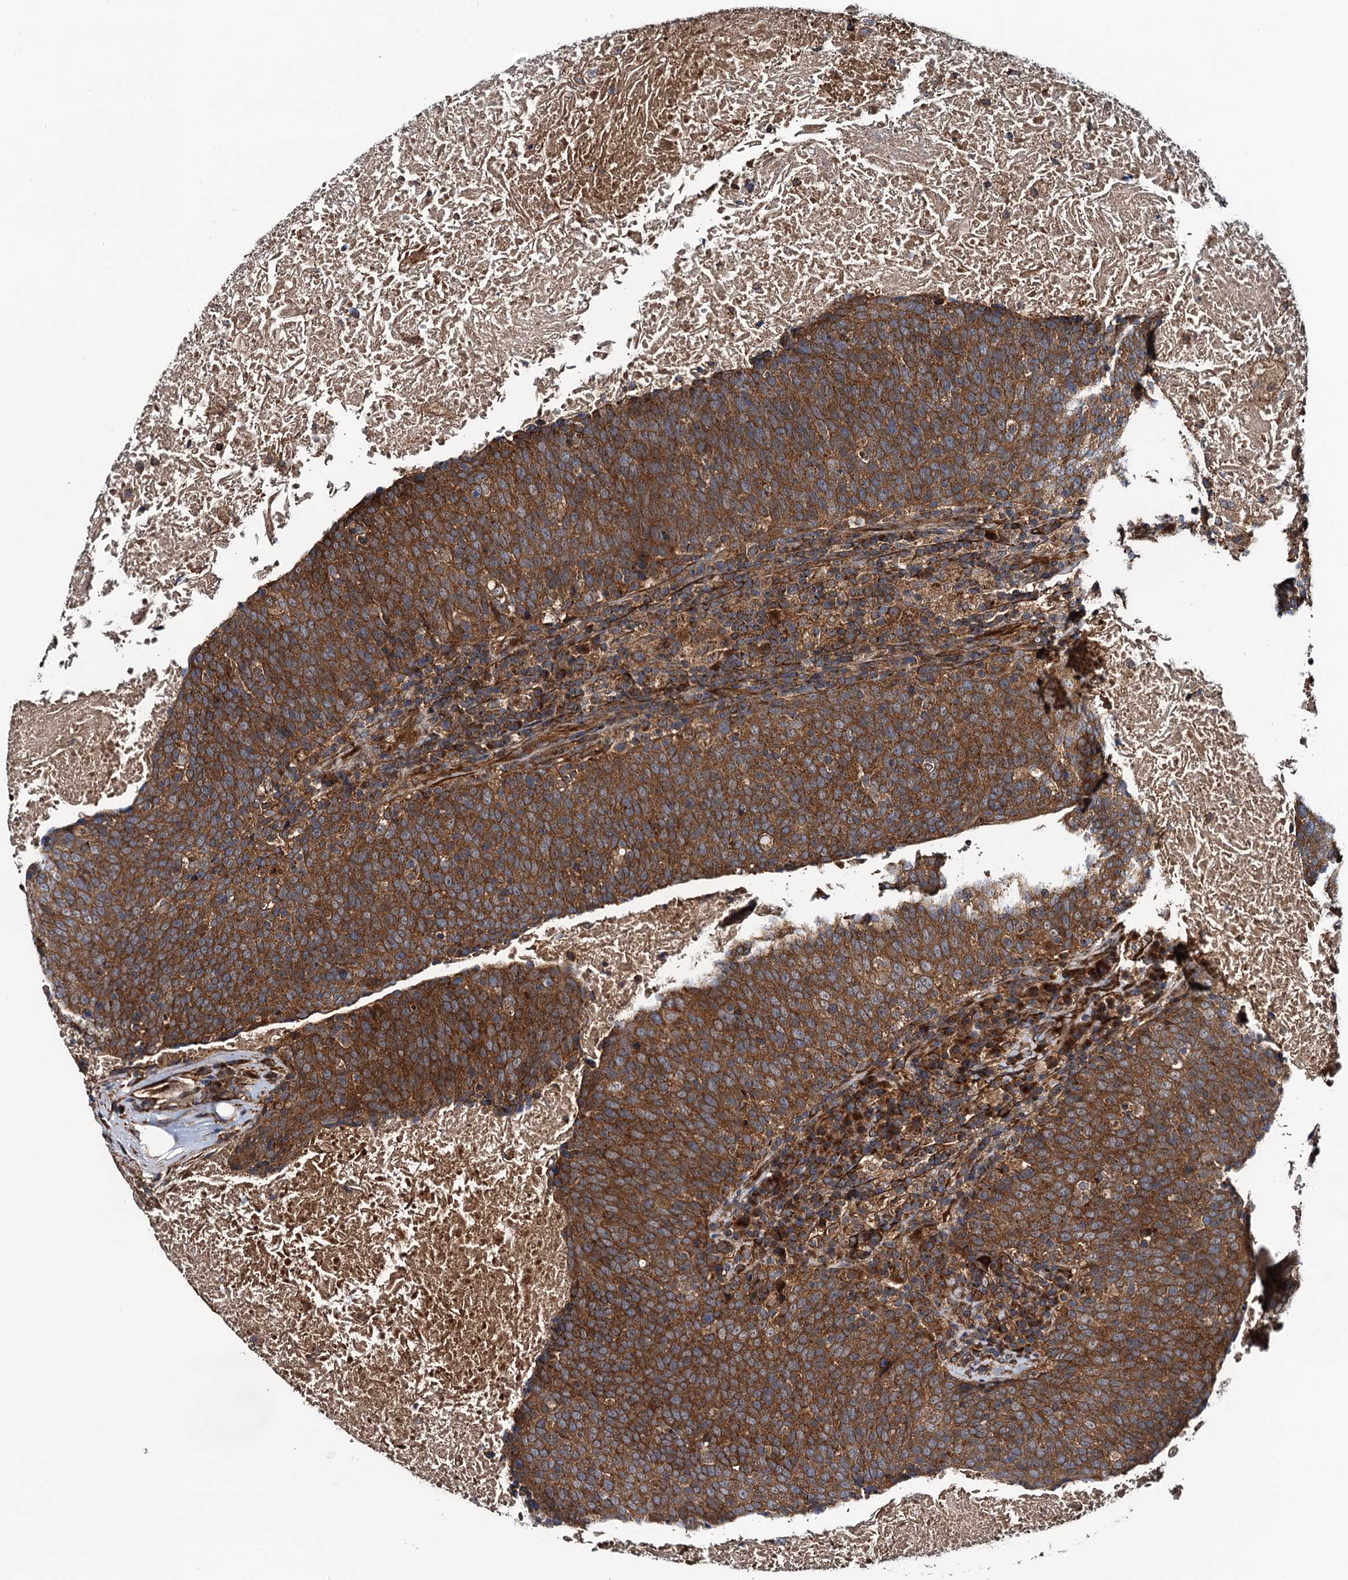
{"staining": {"intensity": "strong", "quantity": ">75%", "location": "cytoplasmic/membranous"}, "tissue": "head and neck cancer", "cell_type": "Tumor cells", "image_type": "cancer", "snomed": [{"axis": "morphology", "description": "Squamous cell carcinoma, NOS"}, {"axis": "morphology", "description": "Squamous cell carcinoma, metastatic, NOS"}, {"axis": "topography", "description": "Lymph node"}, {"axis": "topography", "description": "Head-Neck"}], "caption": "About >75% of tumor cells in head and neck metastatic squamous cell carcinoma reveal strong cytoplasmic/membranous protein staining as visualized by brown immunohistochemical staining.", "gene": "NEK1", "patient": {"sex": "male", "age": 62}}